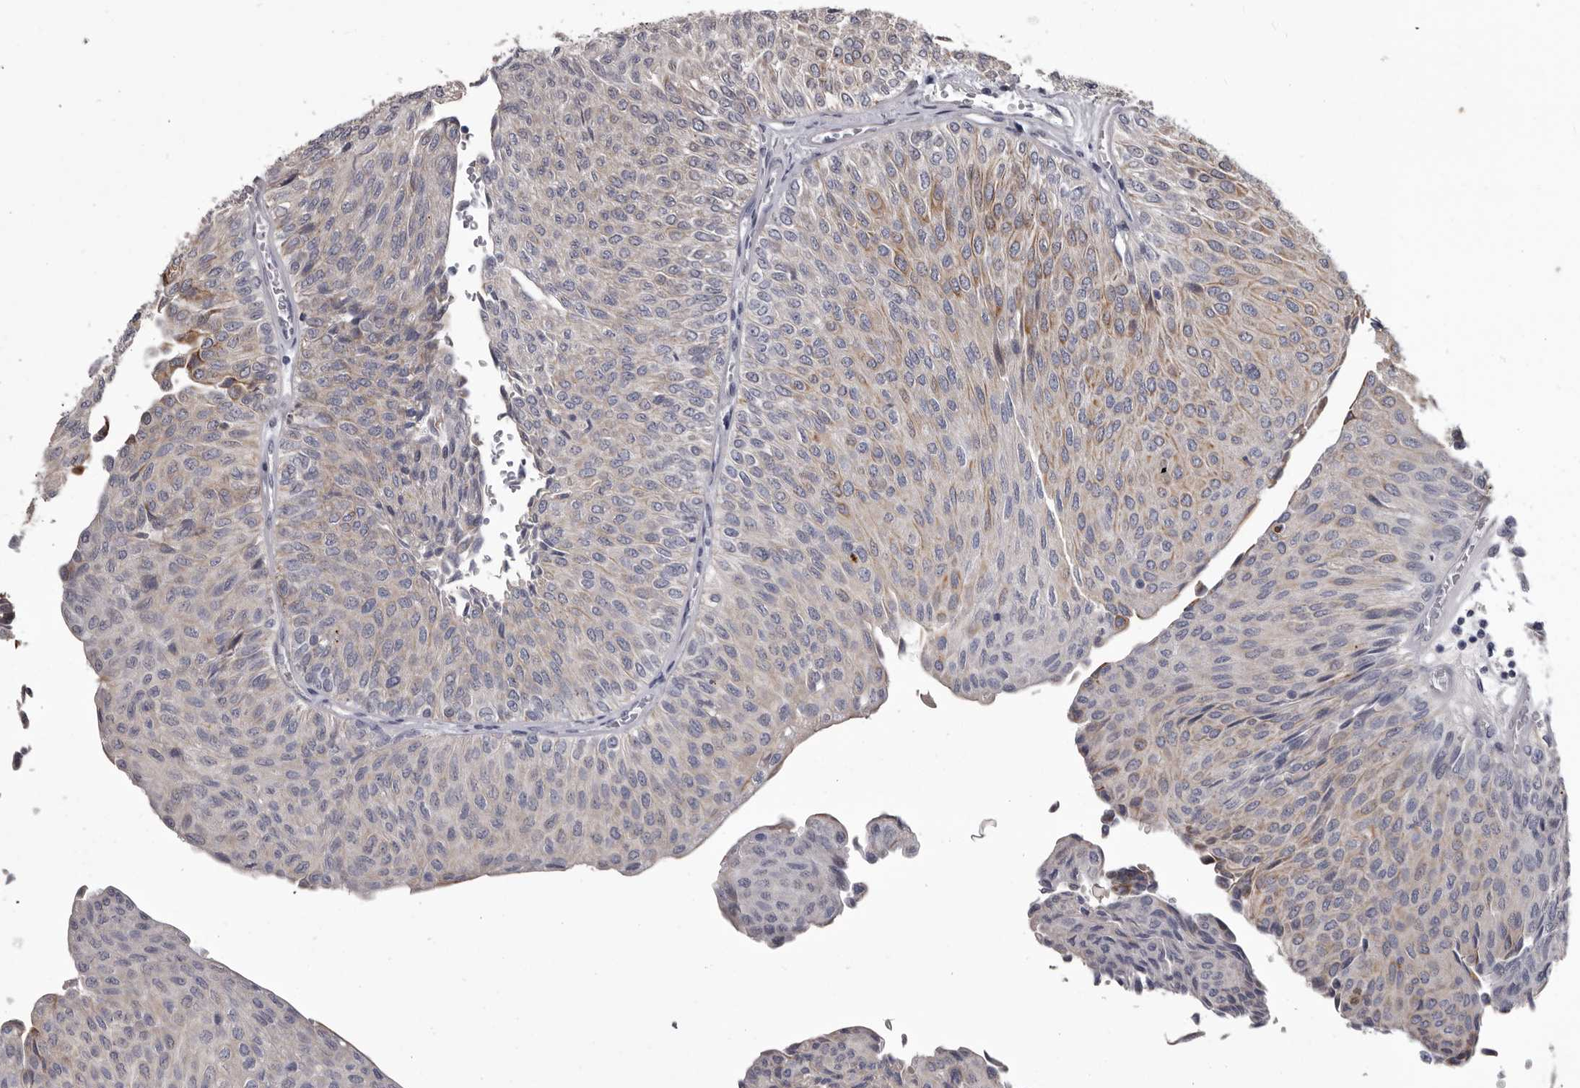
{"staining": {"intensity": "weak", "quantity": "<25%", "location": "cytoplasmic/membranous"}, "tissue": "urothelial cancer", "cell_type": "Tumor cells", "image_type": "cancer", "snomed": [{"axis": "morphology", "description": "Urothelial carcinoma, Low grade"}, {"axis": "topography", "description": "Urinary bladder"}], "caption": "Human low-grade urothelial carcinoma stained for a protein using immunohistochemistry (IHC) reveals no positivity in tumor cells.", "gene": "LPAR6", "patient": {"sex": "male", "age": 78}}